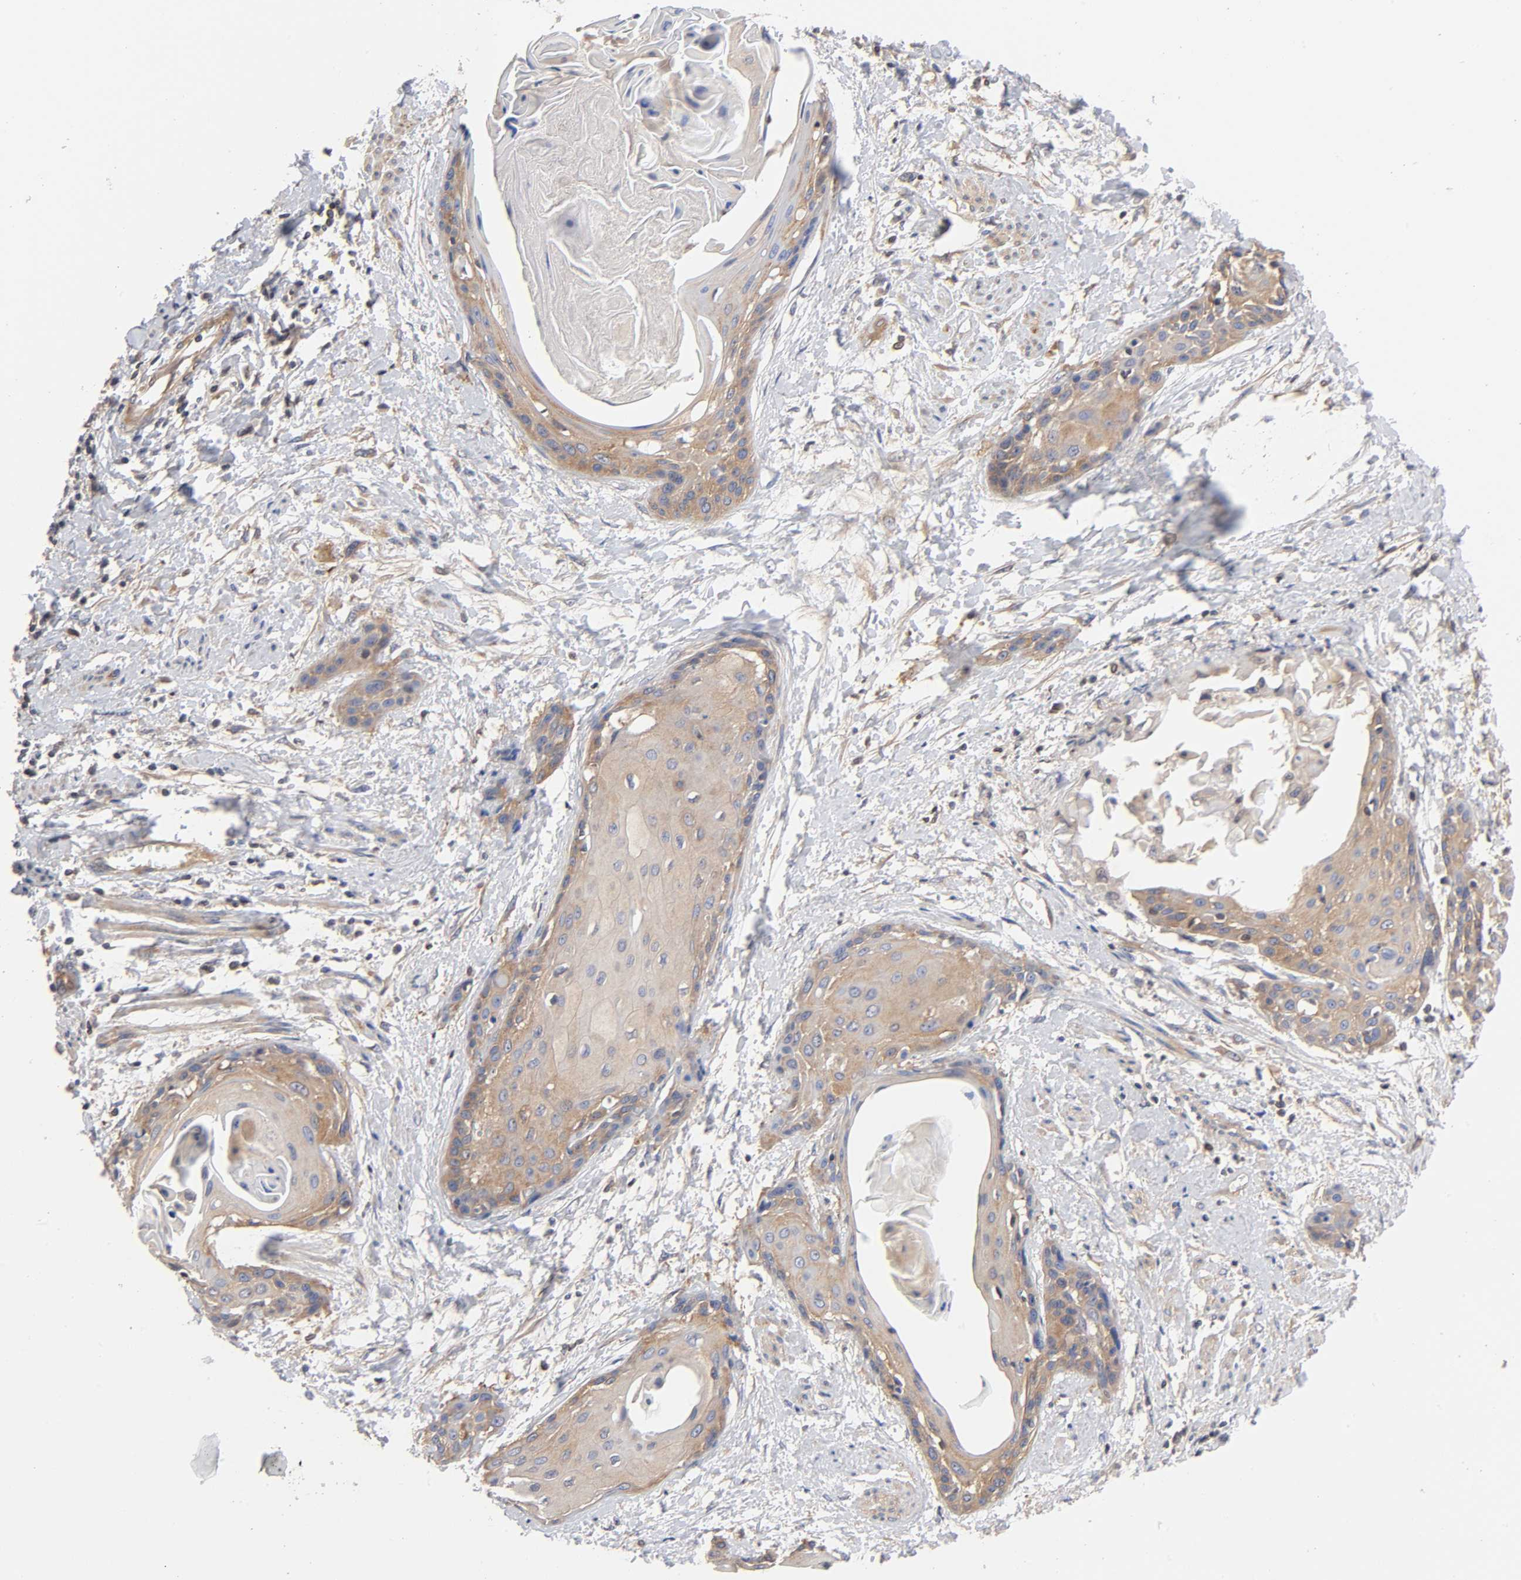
{"staining": {"intensity": "weak", "quantity": "25%-75%", "location": "cytoplasmic/membranous"}, "tissue": "cervical cancer", "cell_type": "Tumor cells", "image_type": "cancer", "snomed": [{"axis": "morphology", "description": "Squamous cell carcinoma, NOS"}, {"axis": "topography", "description": "Cervix"}], "caption": "The micrograph reveals immunohistochemical staining of cervical cancer. There is weak cytoplasmic/membranous staining is present in approximately 25%-75% of tumor cells. The protein of interest is shown in brown color, while the nuclei are stained blue.", "gene": "STRN3", "patient": {"sex": "female", "age": 57}}